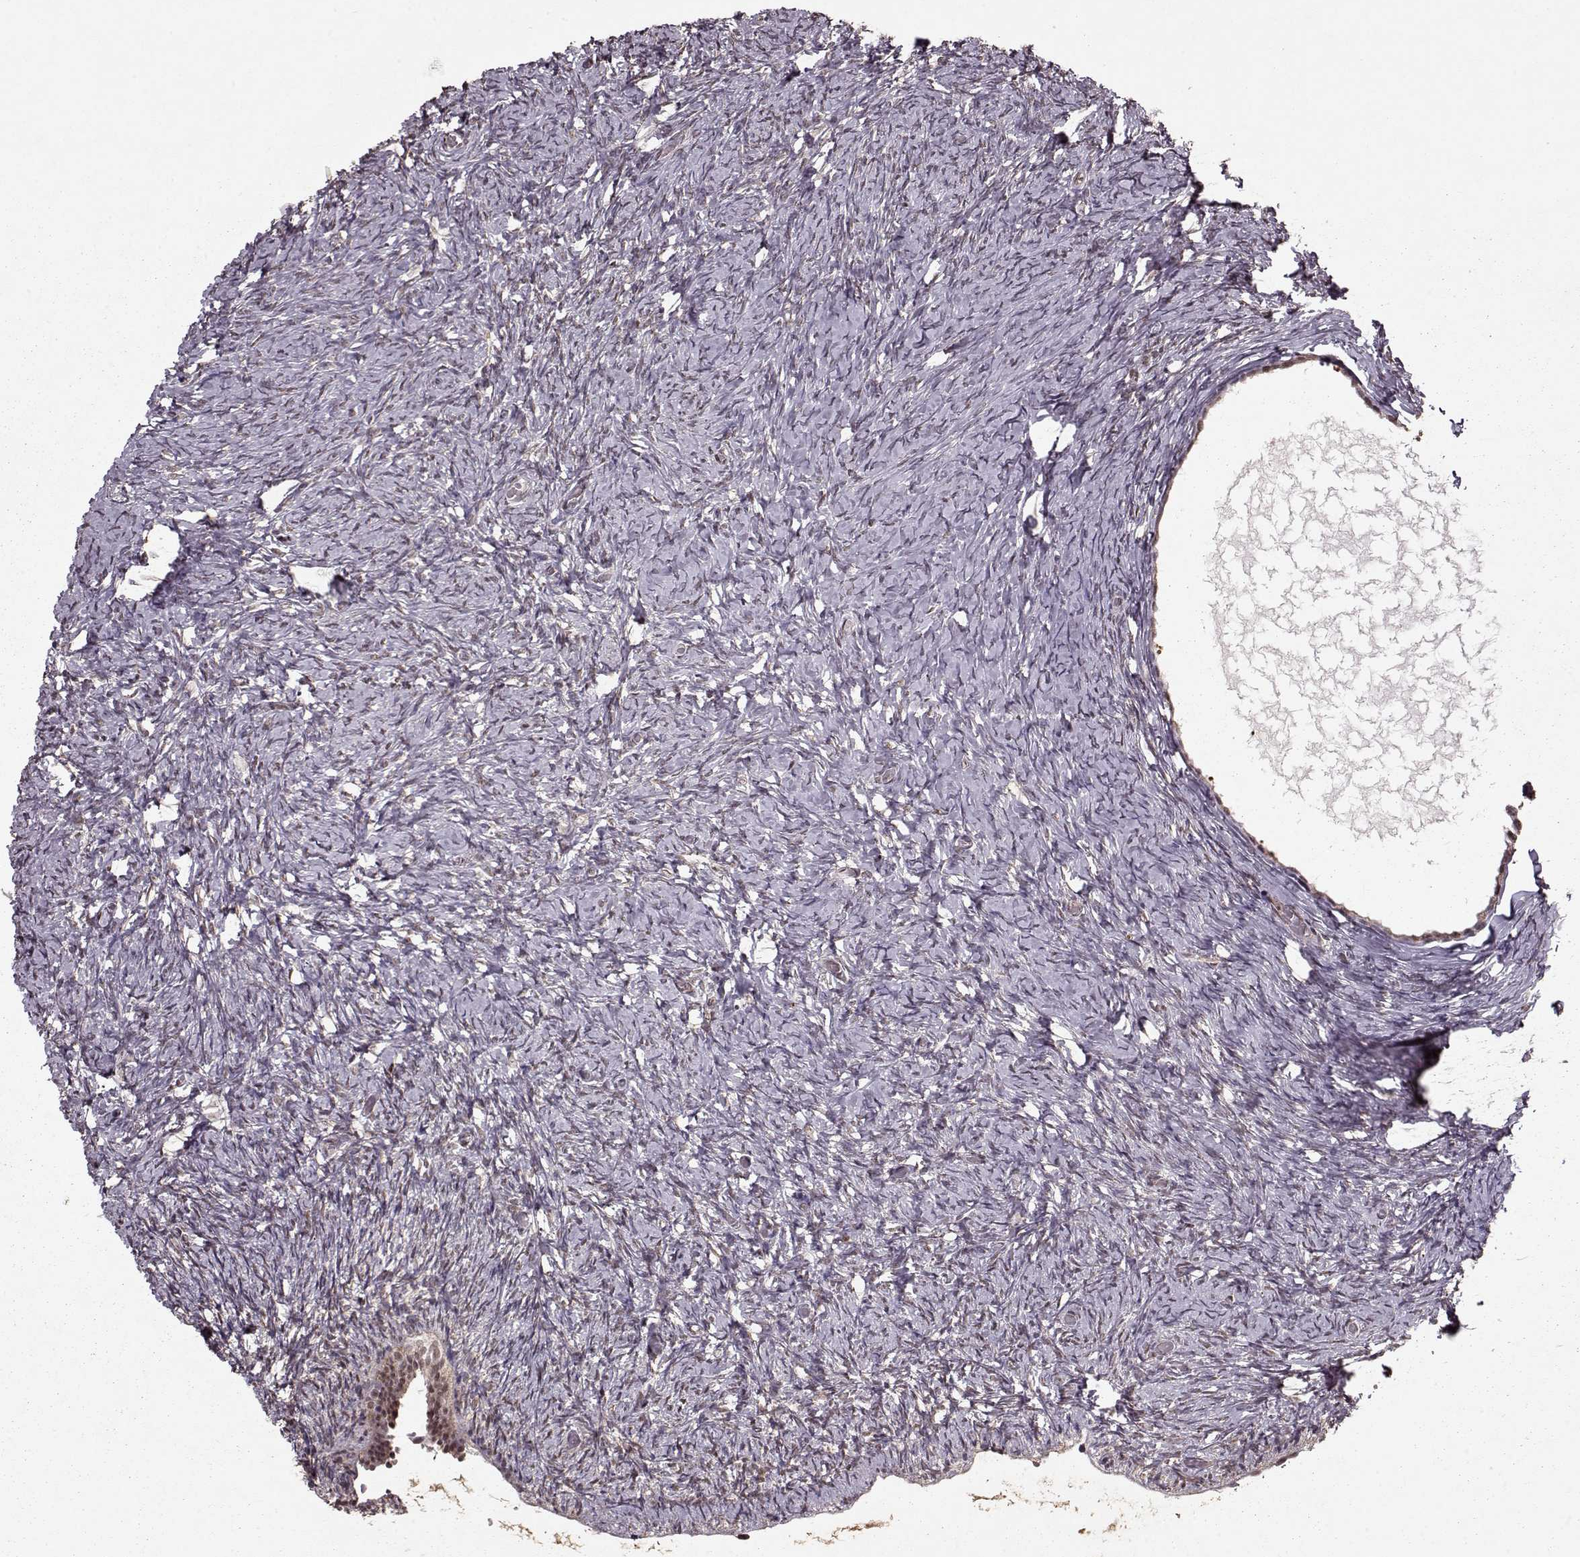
{"staining": {"intensity": "weak", "quantity": ">75%", "location": "cytoplasmic/membranous"}, "tissue": "ovary", "cell_type": "Ovarian stroma cells", "image_type": "normal", "snomed": [{"axis": "morphology", "description": "Normal tissue, NOS"}, {"axis": "topography", "description": "Ovary"}], "caption": "Ovary stained with immunohistochemistry demonstrates weak cytoplasmic/membranous expression in about >75% of ovarian stroma cells.", "gene": "PSMA7", "patient": {"sex": "female", "age": 39}}